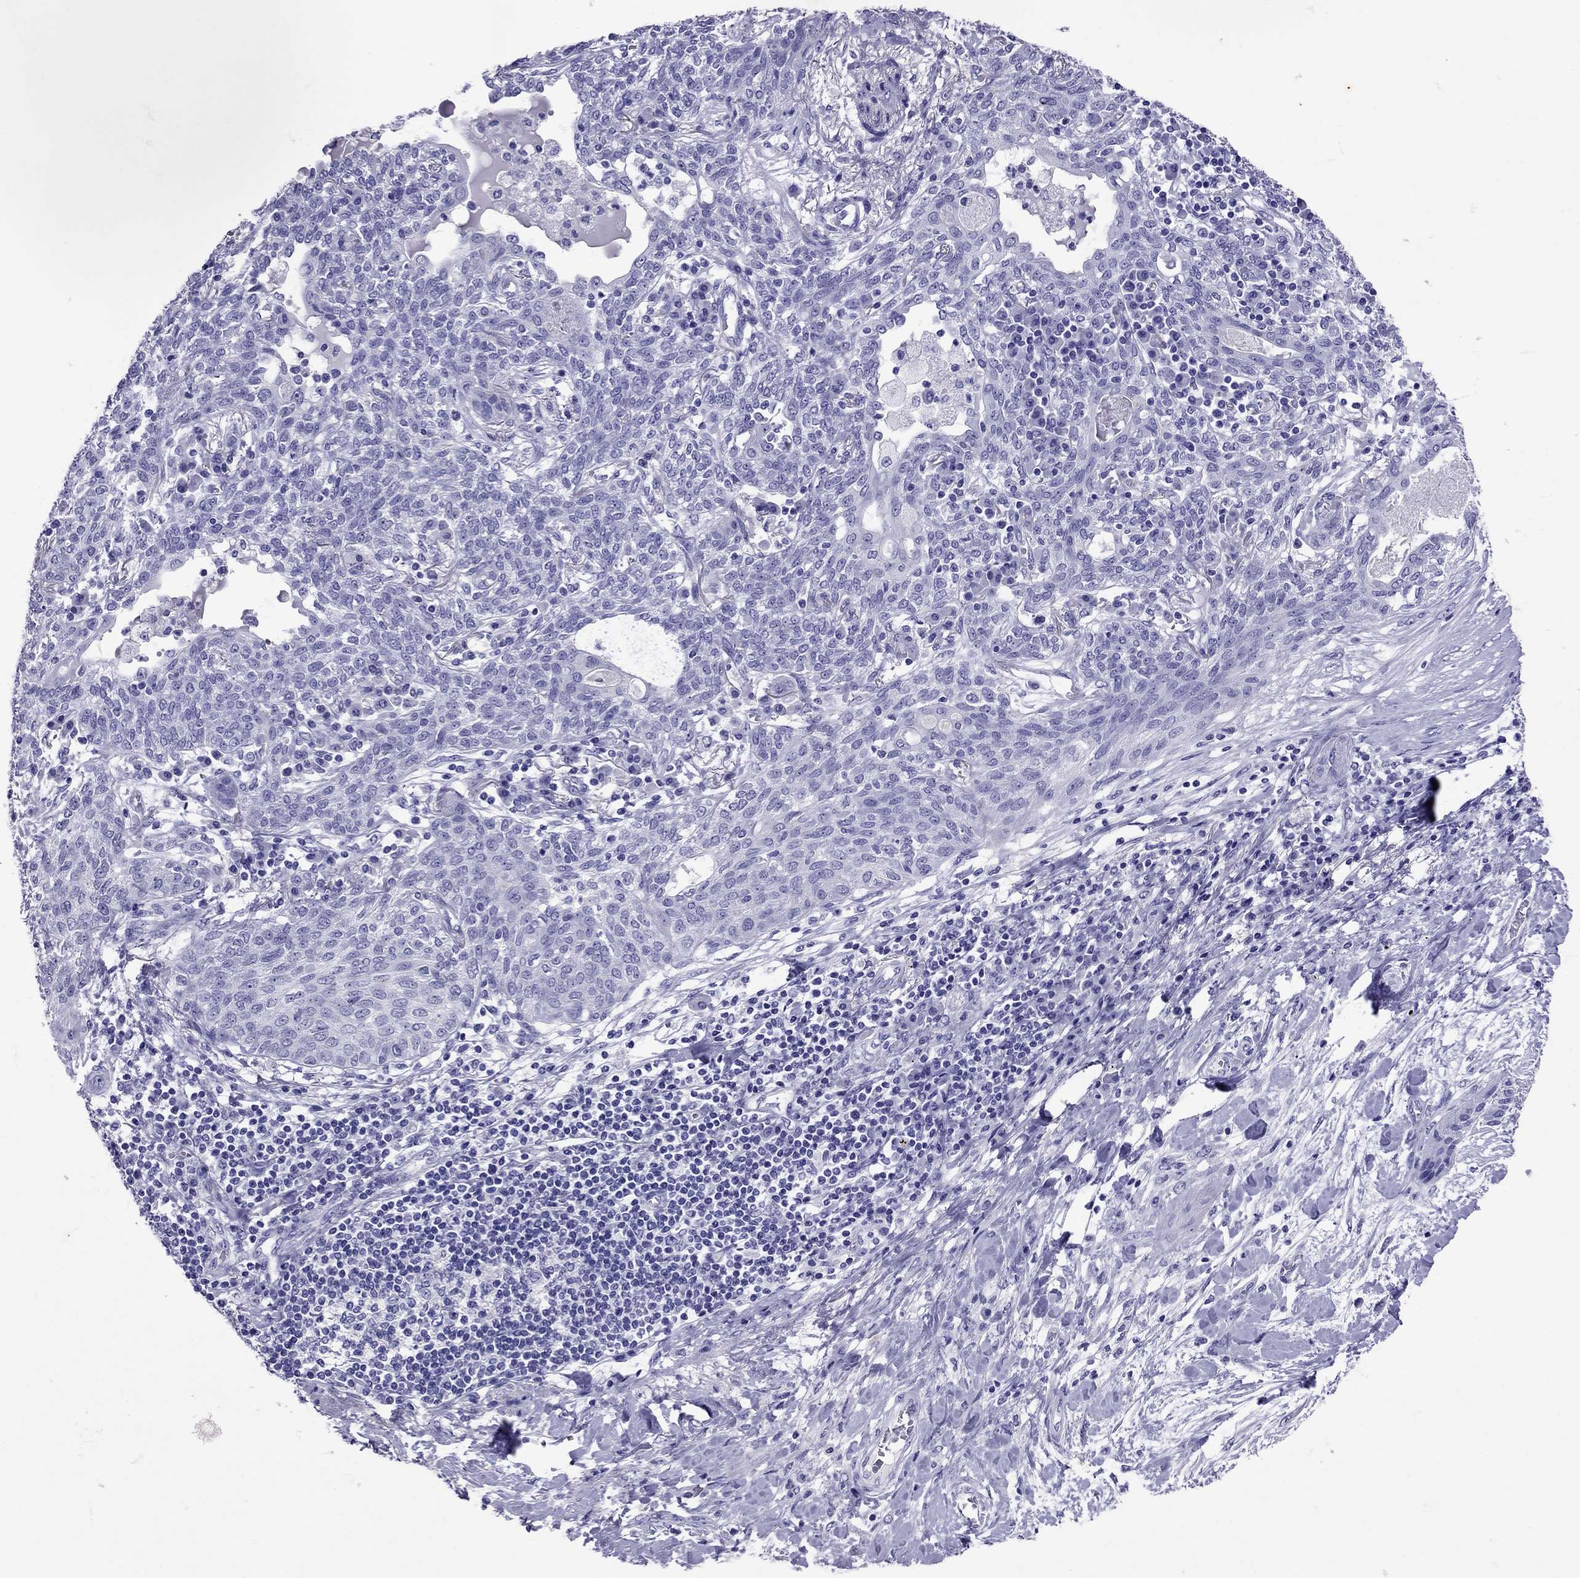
{"staining": {"intensity": "negative", "quantity": "none", "location": "none"}, "tissue": "lung cancer", "cell_type": "Tumor cells", "image_type": "cancer", "snomed": [{"axis": "morphology", "description": "Squamous cell carcinoma, NOS"}, {"axis": "topography", "description": "Lung"}], "caption": "IHC histopathology image of squamous cell carcinoma (lung) stained for a protein (brown), which demonstrates no positivity in tumor cells. (Brightfield microscopy of DAB IHC at high magnification).", "gene": "AVP", "patient": {"sex": "female", "age": 70}}